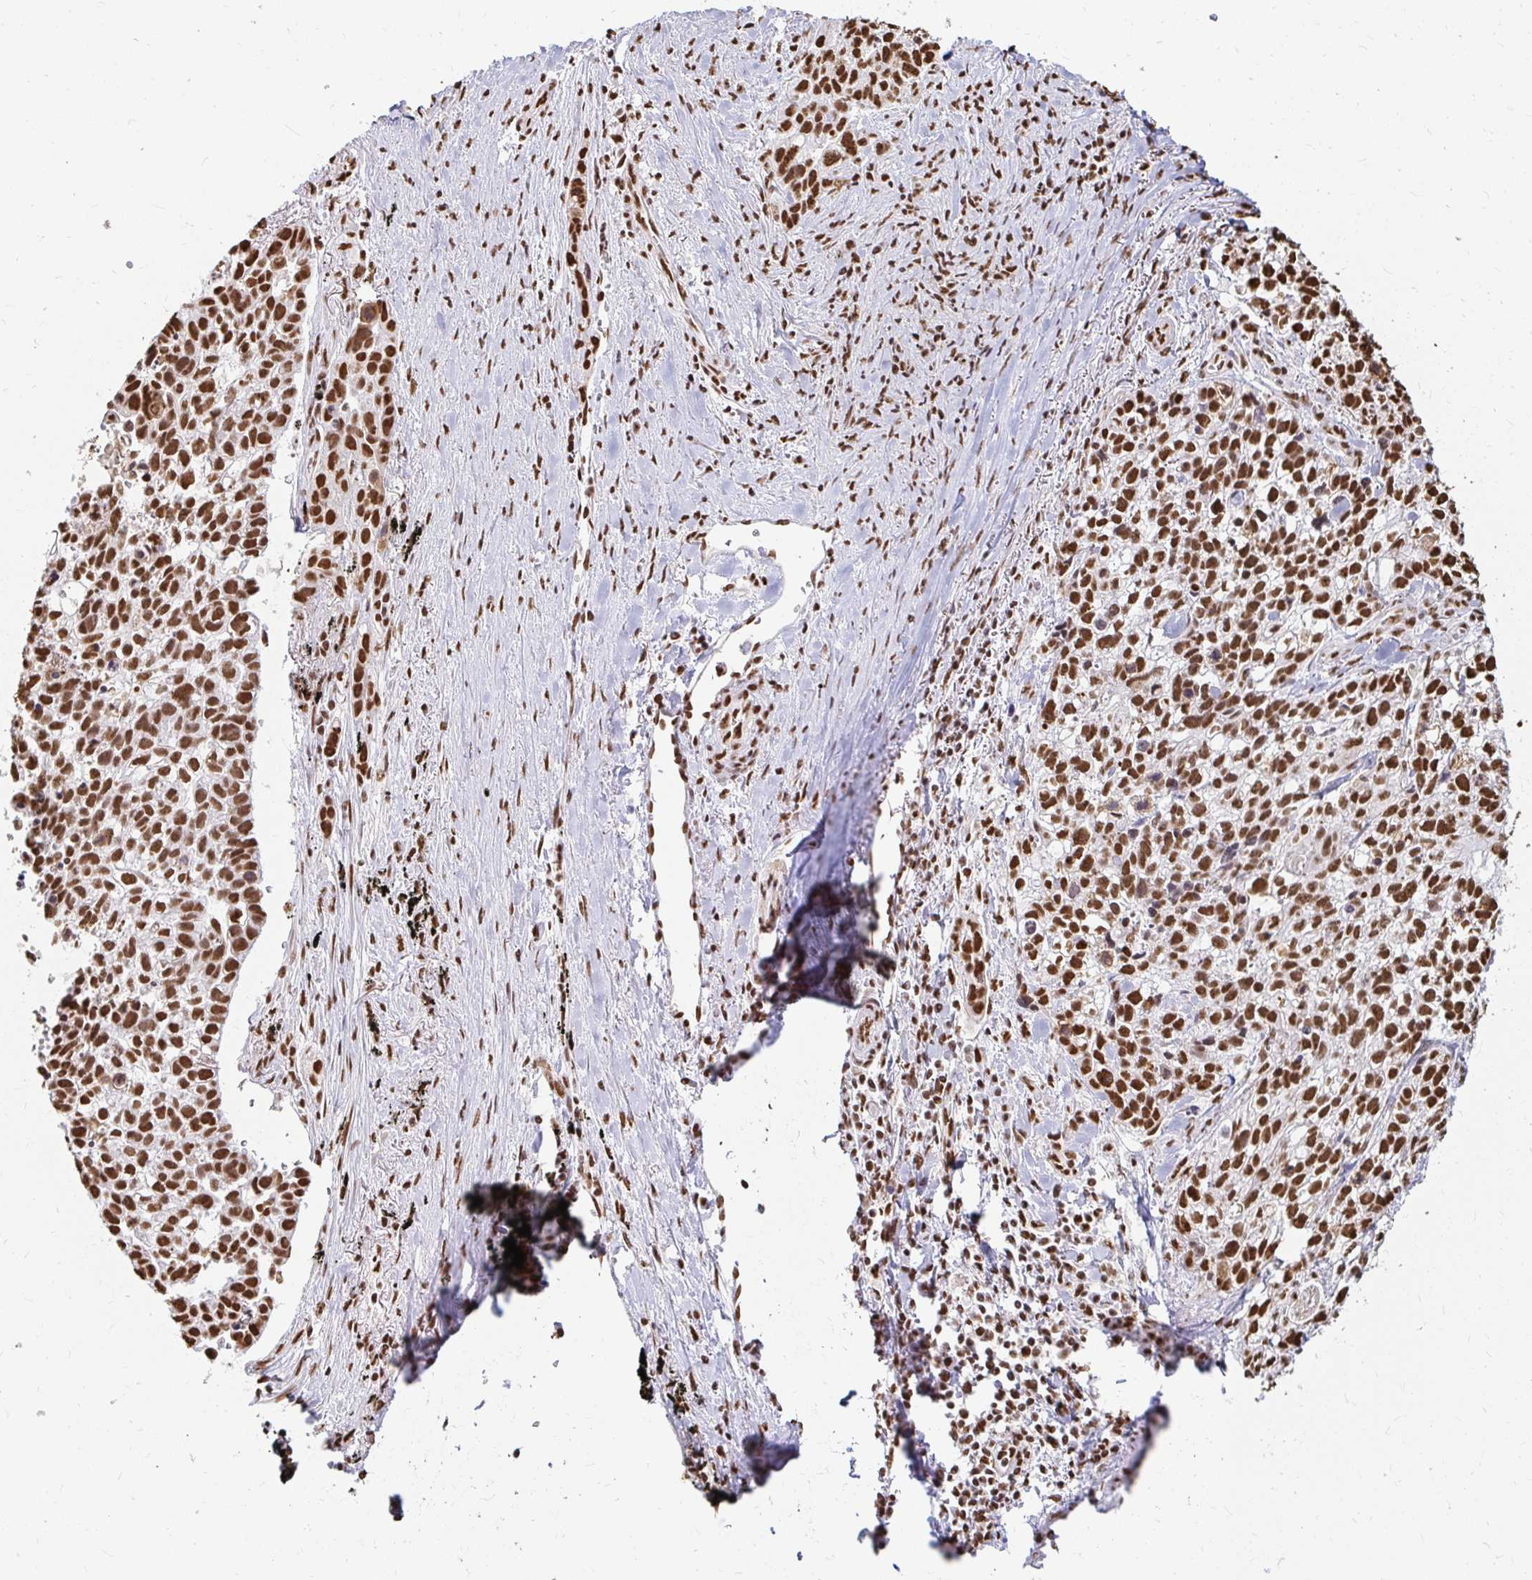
{"staining": {"intensity": "strong", "quantity": ">75%", "location": "nuclear"}, "tissue": "lung cancer", "cell_type": "Tumor cells", "image_type": "cancer", "snomed": [{"axis": "morphology", "description": "Squamous cell carcinoma, NOS"}, {"axis": "topography", "description": "Lung"}], "caption": "Tumor cells display high levels of strong nuclear positivity in about >75% of cells in human lung cancer (squamous cell carcinoma). The protein of interest is shown in brown color, while the nuclei are stained blue.", "gene": "HNRNPU", "patient": {"sex": "male", "age": 74}}